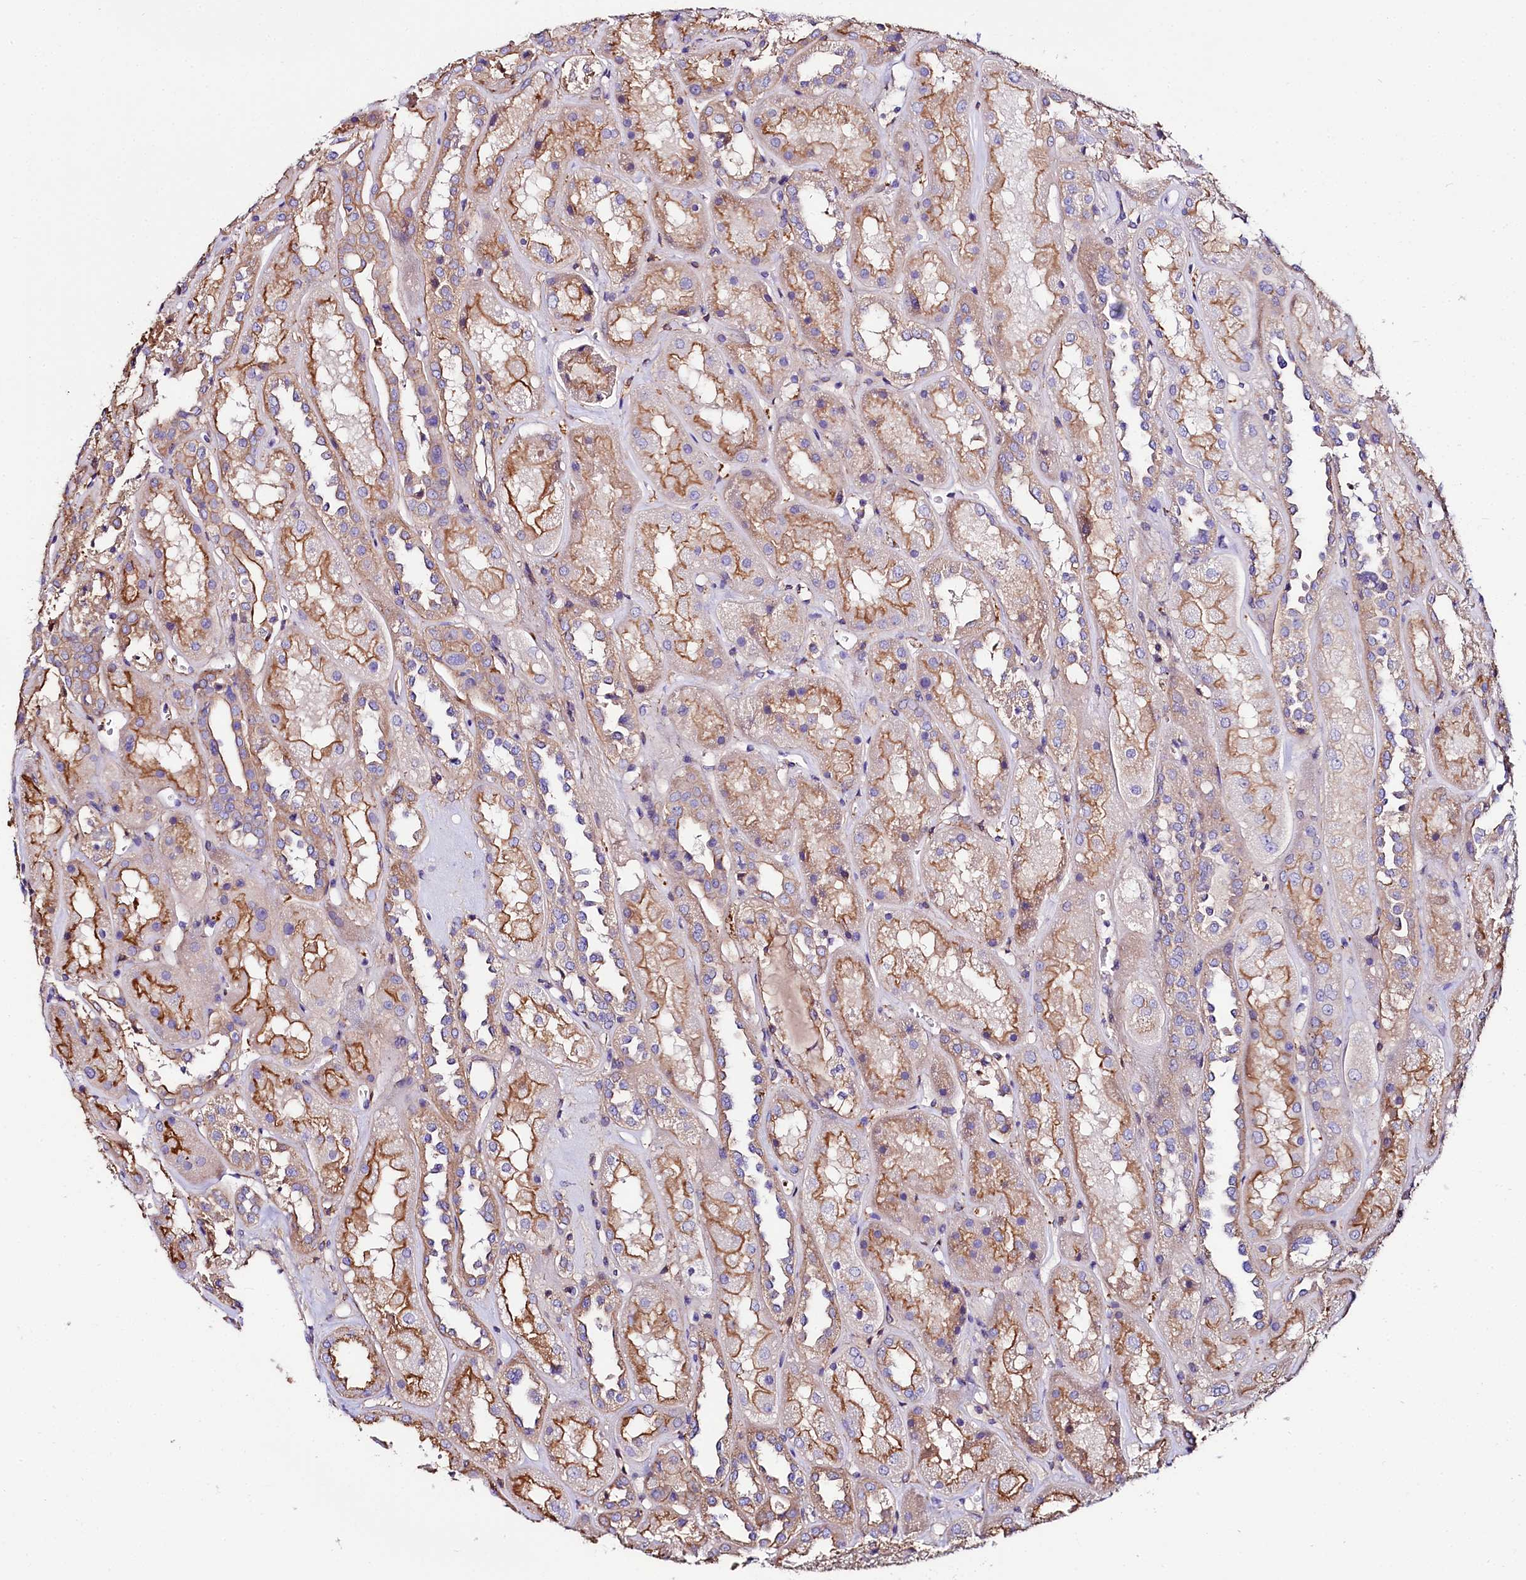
{"staining": {"intensity": "moderate", "quantity": ">75%", "location": "cytoplasmic/membranous"}, "tissue": "kidney", "cell_type": "Cells in glomeruli", "image_type": "normal", "snomed": [{"axis": "morphology", "description": "Normal tissue, NOS"}, {"axis": "topography", "description": "Kidney"}], "caption": "Immunohistochemistry (IHC) of benign human kidney shows medium levels of moderate cytoplasmic/membranous staining in approximately >75% of cells in glomeruli. The staining was performed using DAB, with brown indicating positive protein expression. Nuclei are stained blue with hematoxylin.", "gene": "FCHSD2", "patient": {"sex": "male", "age": 70}}